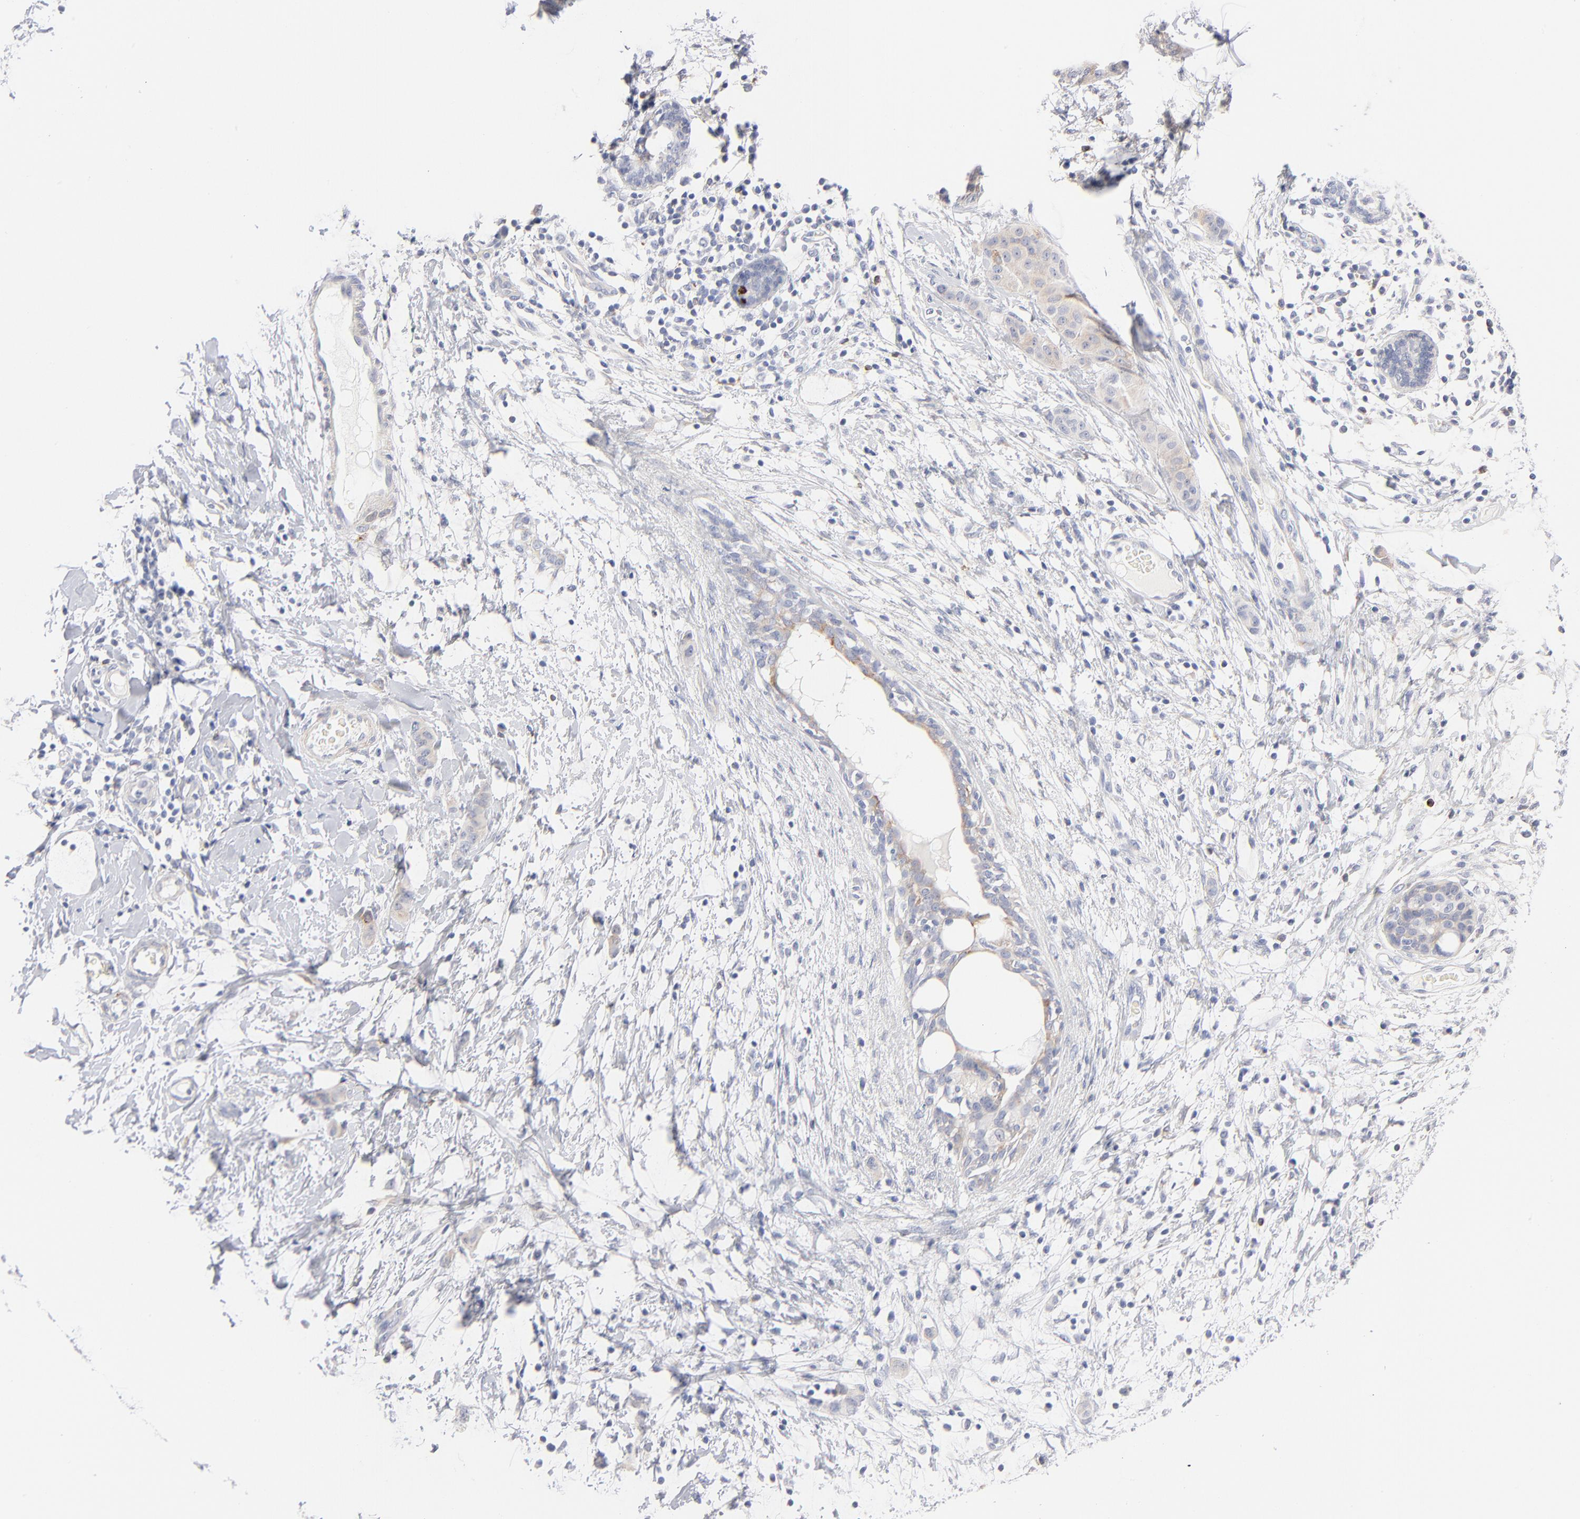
{"staining": {"intensity": "negative", "quantity": "none", "location": "none"}, "tissue": "breast cancer", "cell_type": "Tumor cells", "image_type": "cancer", "snomed": [{"axis": "morphology", "description": "Duct carcinoma"}, {"axis": "topography", "description": "Breast"}], "caption": "IHC of breast cancer (intraductal carcinoma) shows no expression in tumor cells.", "gene": "MID1", "patient": {"sex": "female", "age": 40}}